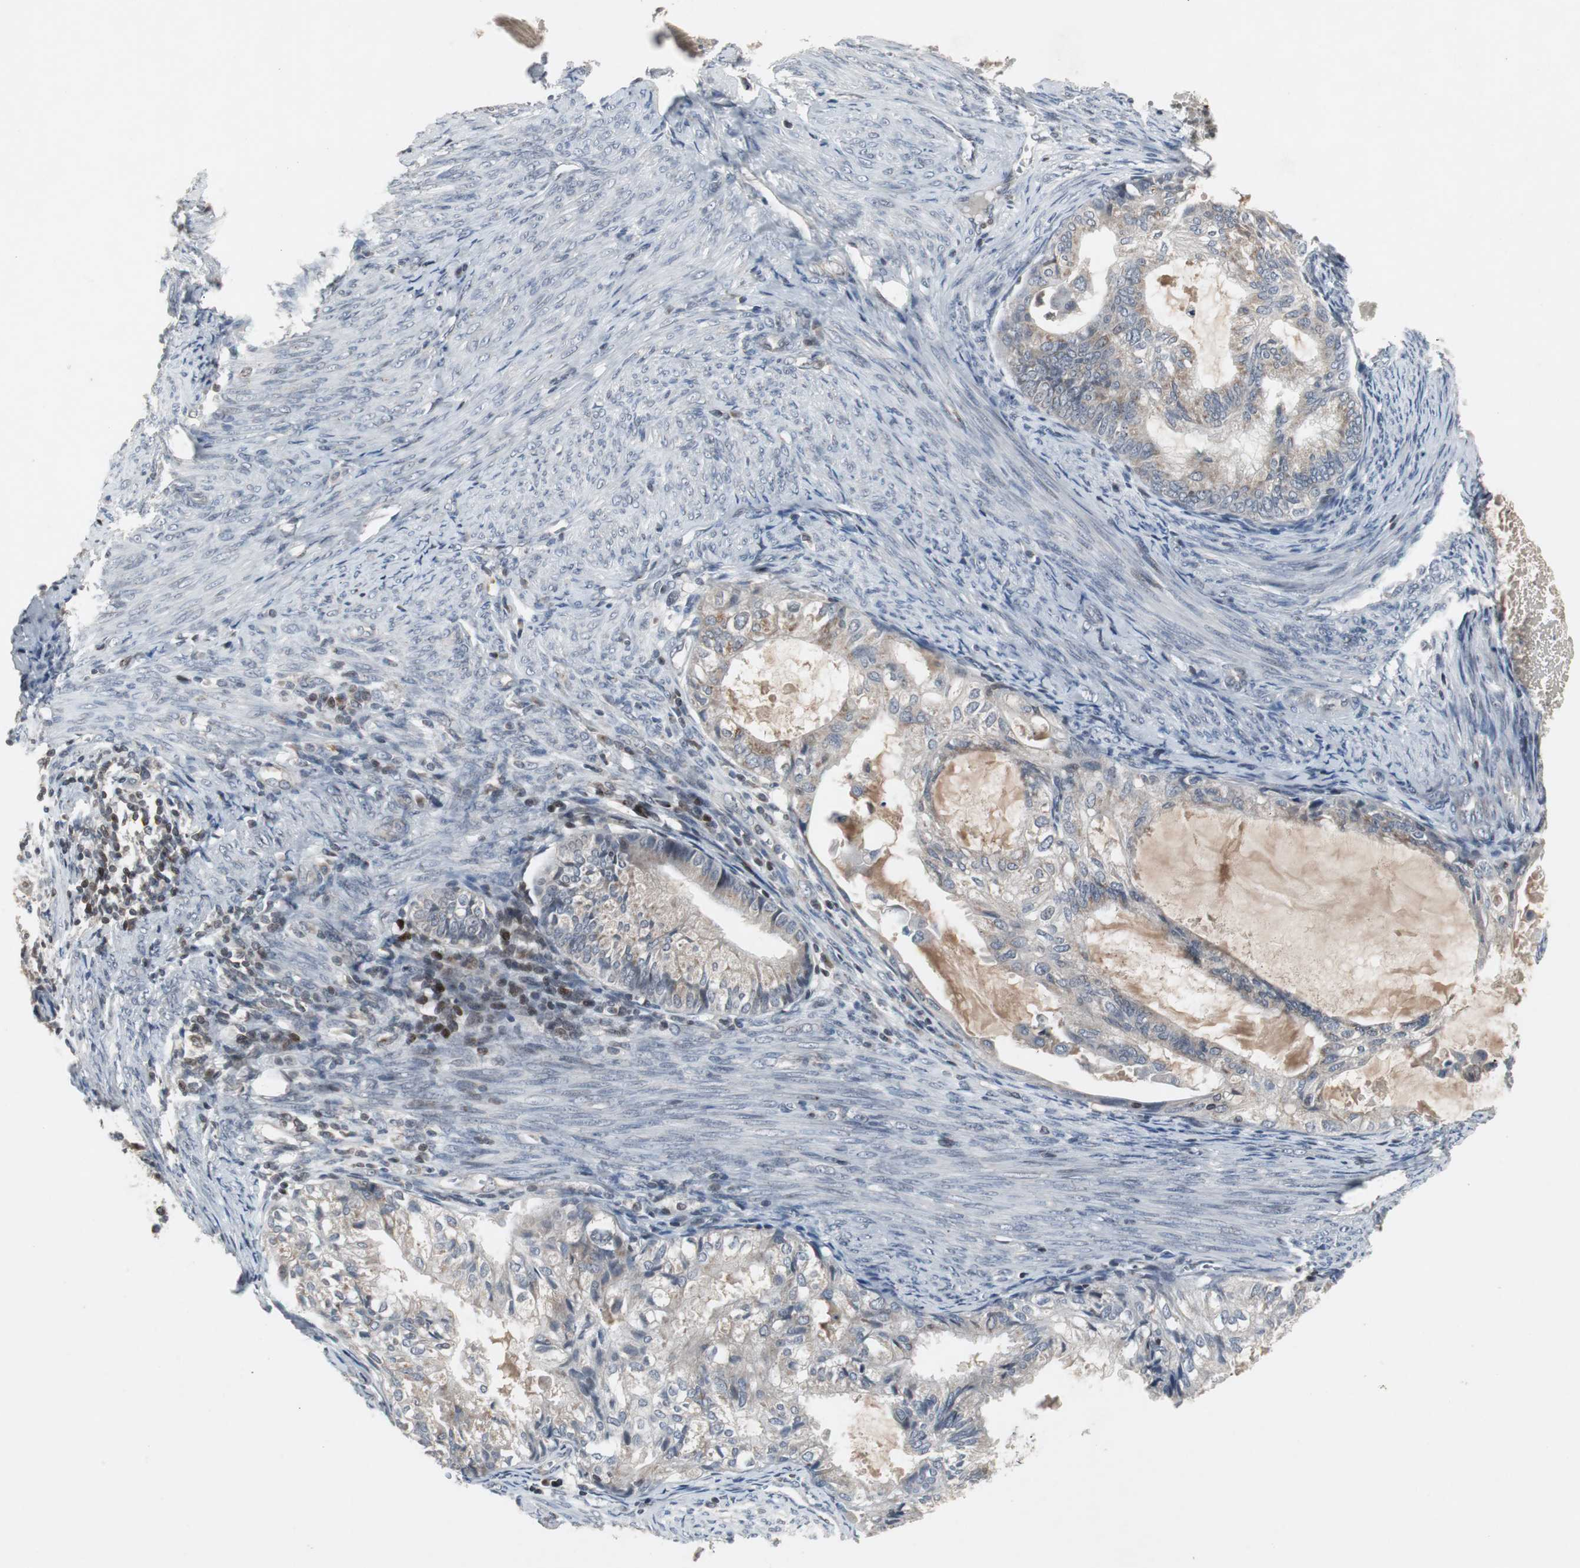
{"staining": {"intensity": "moderate", "quantity": "25%-75%", "location": "cytoplasmic/membranous"}, "tissue": "cervical cancer", "cell_type": "Tumor cells", "image_type": "cancer", "snomed": [{"axis": "morphology", "description": "Normal tissue, NOS"}, {"axis": "morphology", "description": "Adenocarcinoma, NOS"}, {"axis": "topography", "description": "Cervix"}, {"axis": "topography", "description": "Endometrium"}], "caption": "A brown stain shows moderate cytoplasmic/membranous expression of a protein in cervical adenocarcinoma tumor cells.", "gene": "ZNF396", "patient": {"sex": "female", "age": 86}}